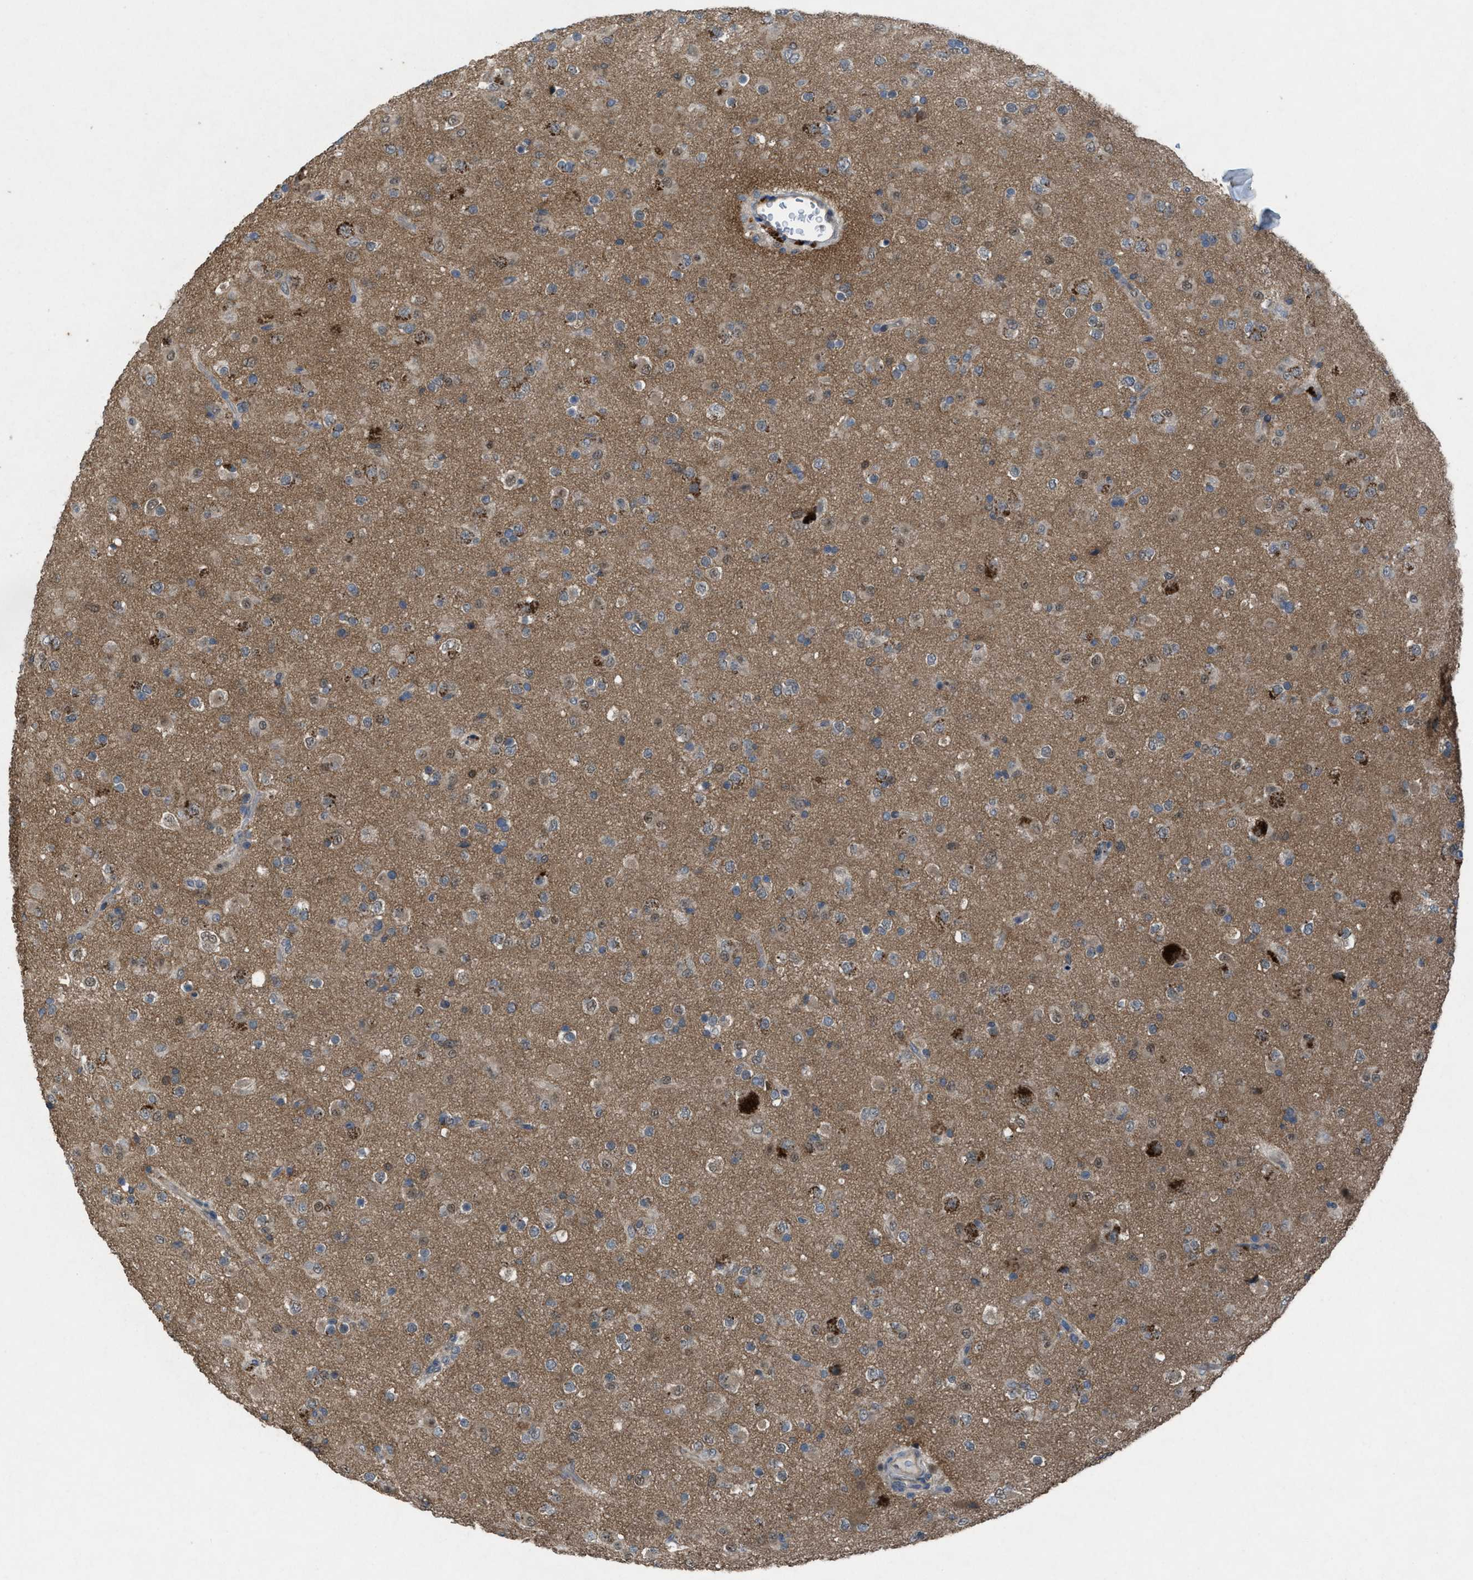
{"staining": {"intensity": "weak", "quantity": "<25%", "location": "cytoplasmic/membranous,nuclear"}, "tissue": "glioma", "cell_type": "Tumor cells", "image_type": "cancer", "snomed": [{"axis": "morphology", "description": "Glioma, malignant, Low grade"}, {"axis": "topography", "description": "Brain"}], "caption": "DAB (3,3'-diaminobenzidine) immunohistochemical staining of human malignant glioma (low-grade) exhibits no significant positivity in tumor cells.", "gene": "PLAA", "patient": {"sex": "male", "age": 65}}